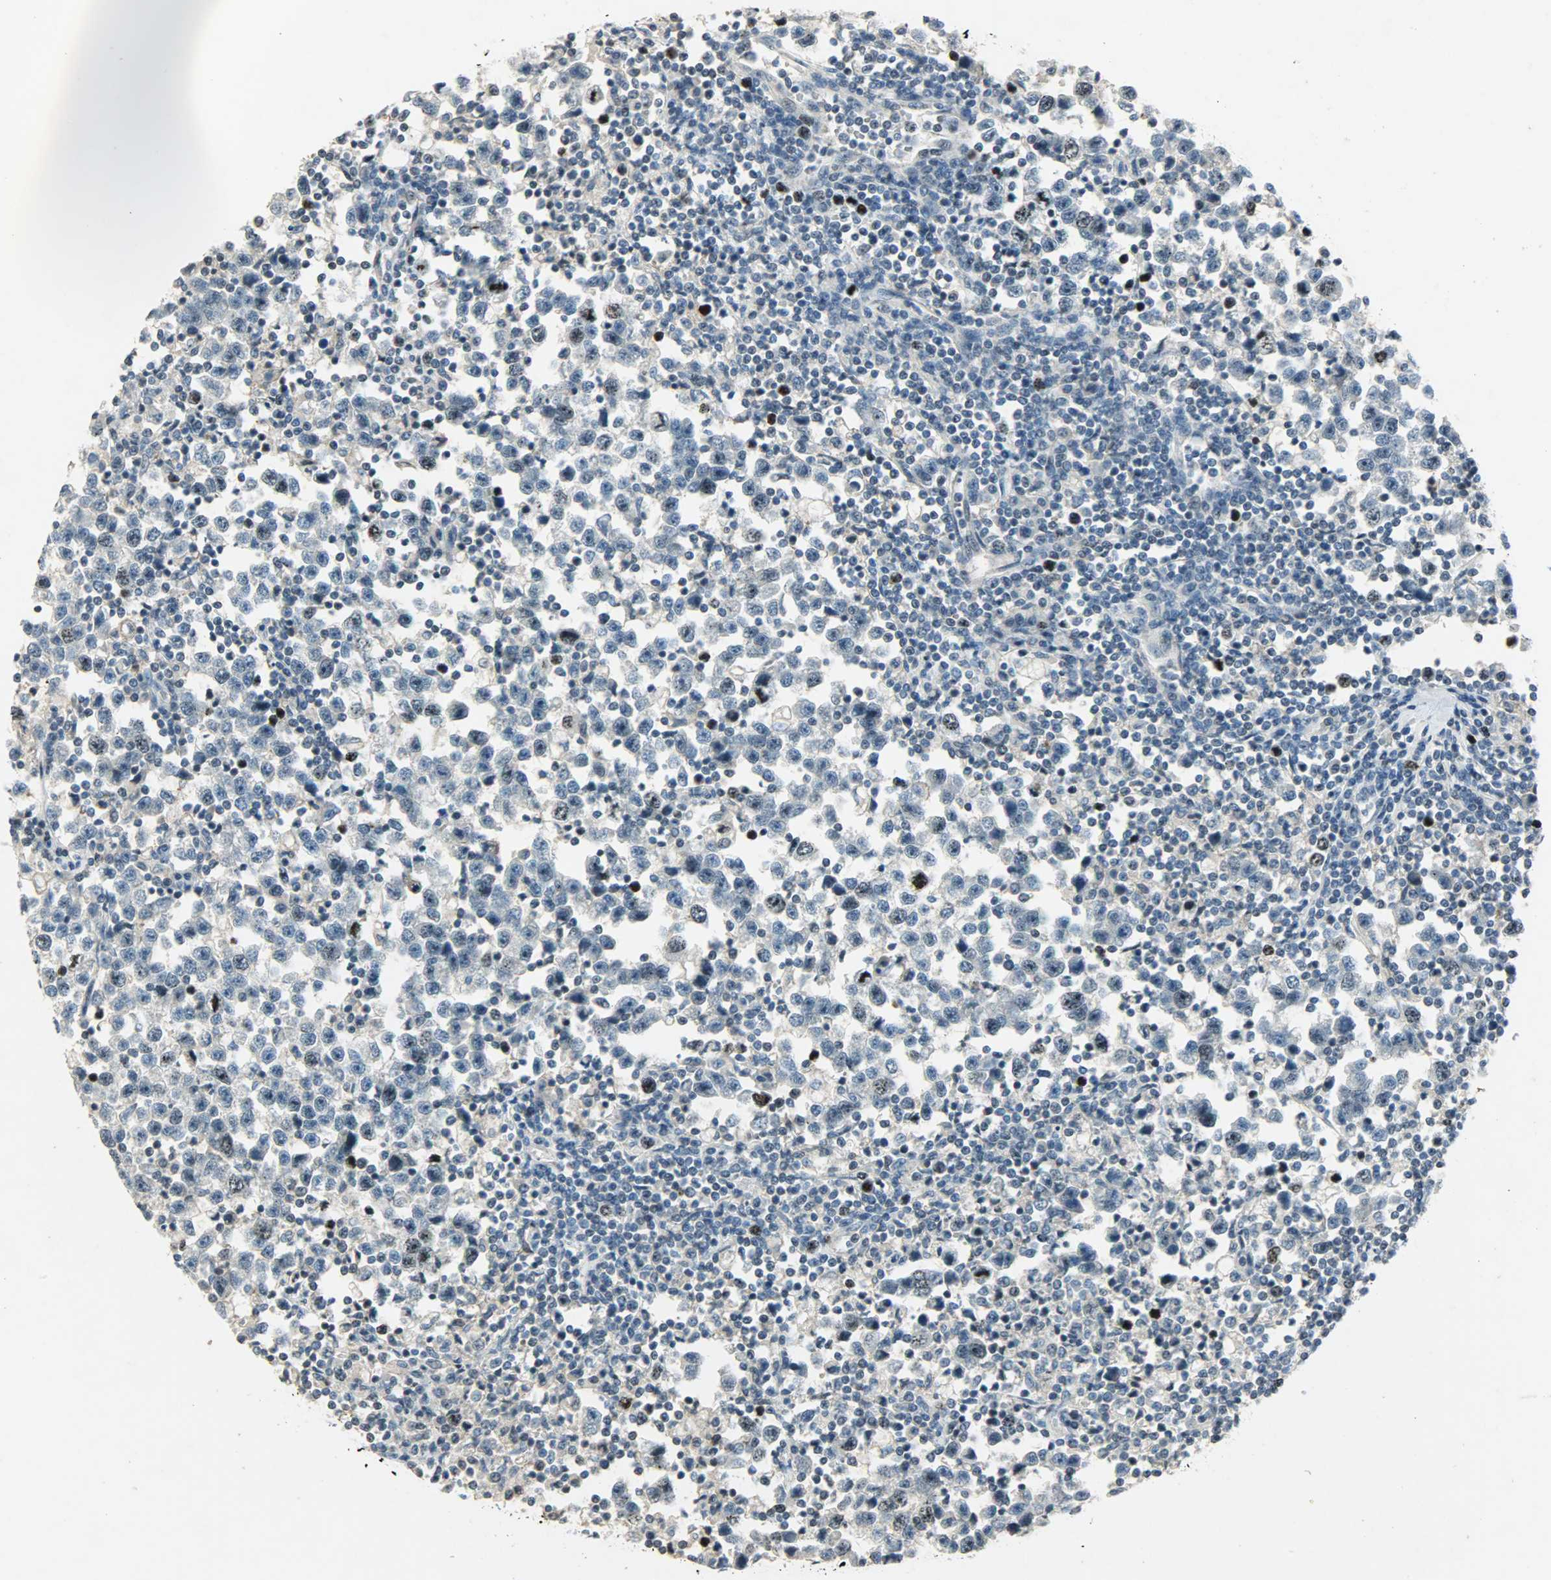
{"staining": {"intensity": "moderate", "quantity": "<25%", "location": "nuclear"}, "tissue": "testis cancer", "cell_type": "Tumor cells", "image_type": "cancer", "snomed": [{"axis": "morphology", "description": "Seminoma, NOS"}, {"axis": "topography", "description": "Testis"}], "caption": "Tumor cells show low levels of moderate nuclear staining in about <25% of cells in seminoma (testis).", "gene": "AURKB", "patient": {"sex": "male", "age": 43}}